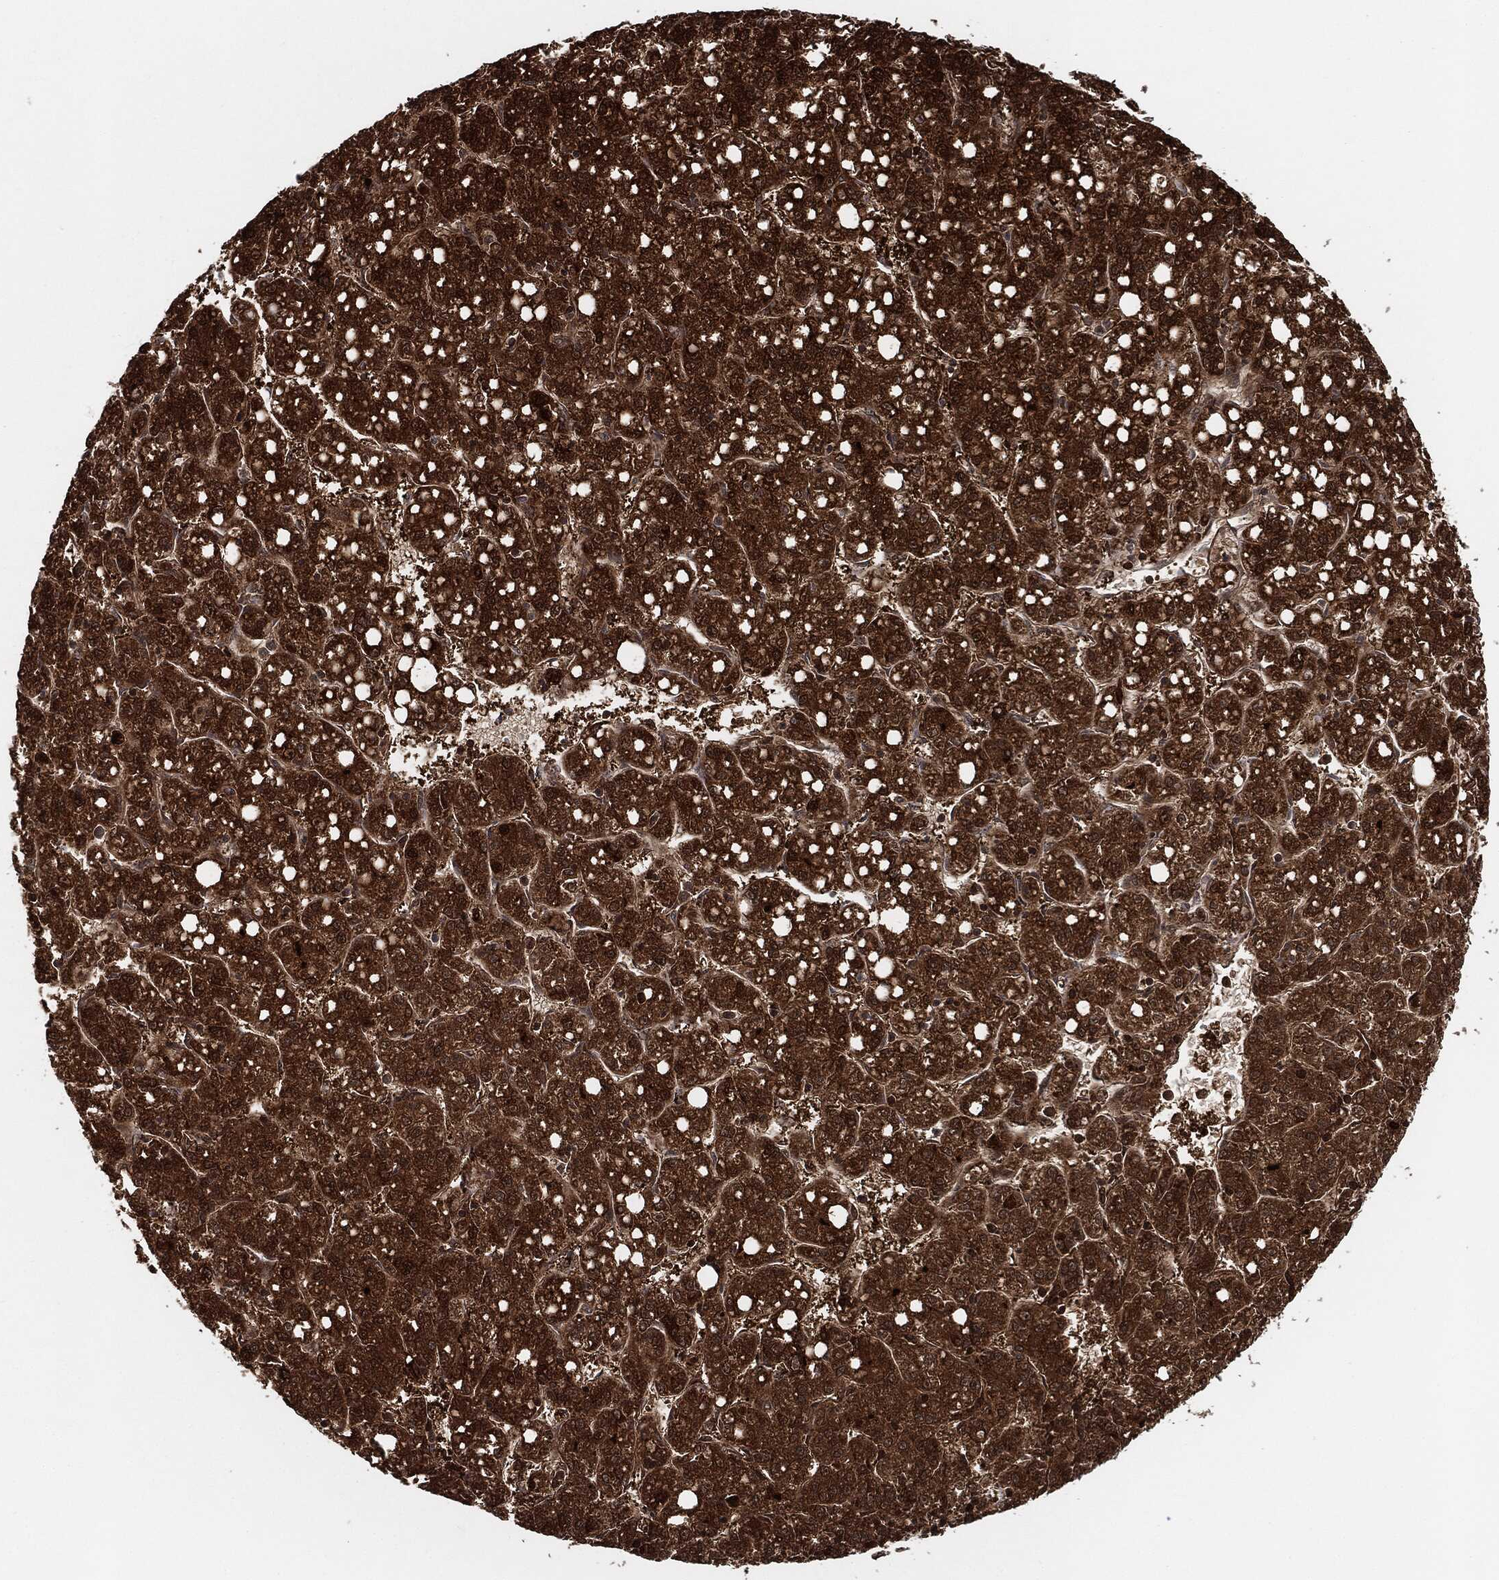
{"staining": {"intensity": "strong", "quantity": ">75%", "location": "cytoplasmic/membranous"}, "tissue": "liver cancer", "cell_type": "Tumor cells", "image_type": "cancer", "snomed": [{"axis": "morphology", "description": "Carcinoma, Hepatocellular, NOS"}, {"axis": "topography", "description": "Liver"}], "caption": "Liver hepatocellular carcinoma was stained to show a protein in brown. There is high levels of strong cytoplasmic/membranous positivity in about >75% of tumor cells.", "gene": "CUTA", "patient": {"sex": "female", "age": 65}}